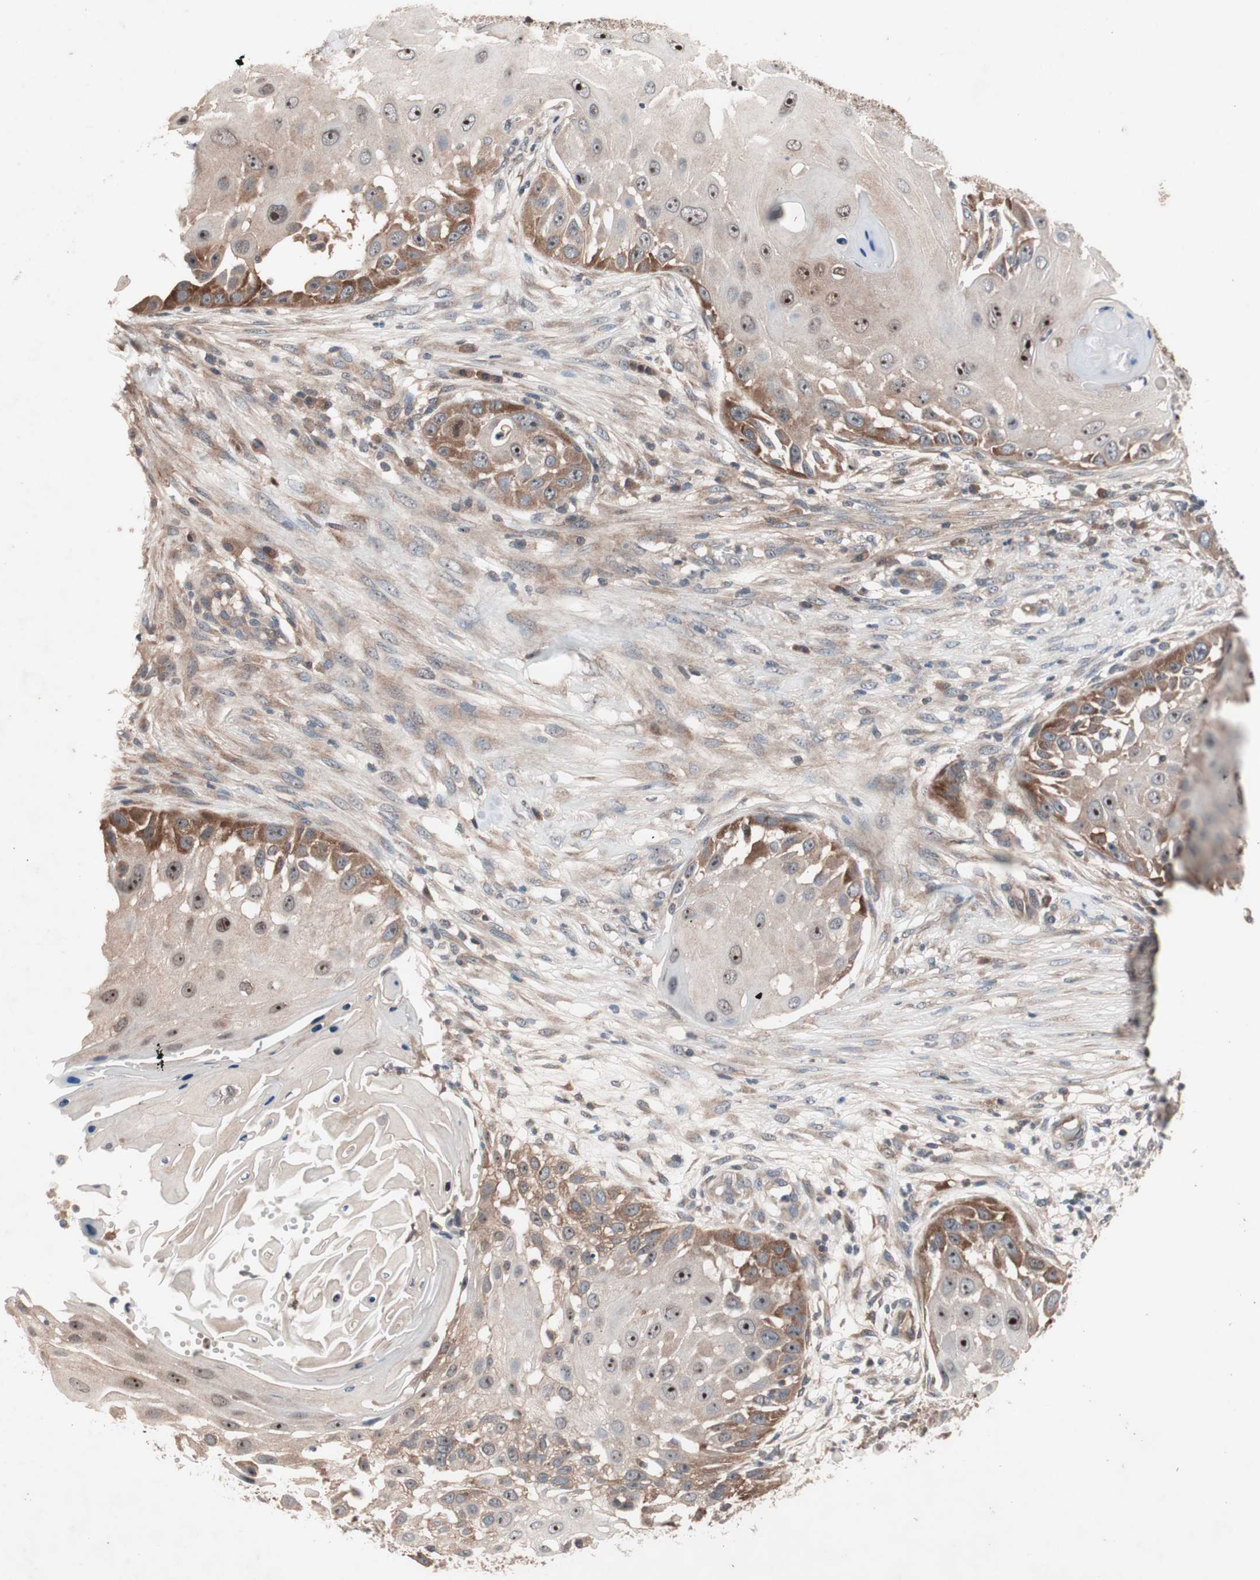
{"staining": {"intensity": "moderate", "quantity": "25%-75%", "location": "cytoplasmic/membranous,nuclear"}, "tissue": "skin cancer", "cell_type": "Tumor cells", "image_type": "cancer", "snomed": [{"axis": "morphology", "description": "Squamous cell carcinoma, NOS"}, {"axis": "topography", "description": "Skin"}], "caption": "Moderate cytoplasmic/membranous and nuclear staining for a protein is identified in about 25%-75% of tumor cells of skin cancer (squamous cell carcinoma) using immunohistochemistry (IHC).", "gene": "IRS1", "patient": {"sex": "female", "age": 44}}